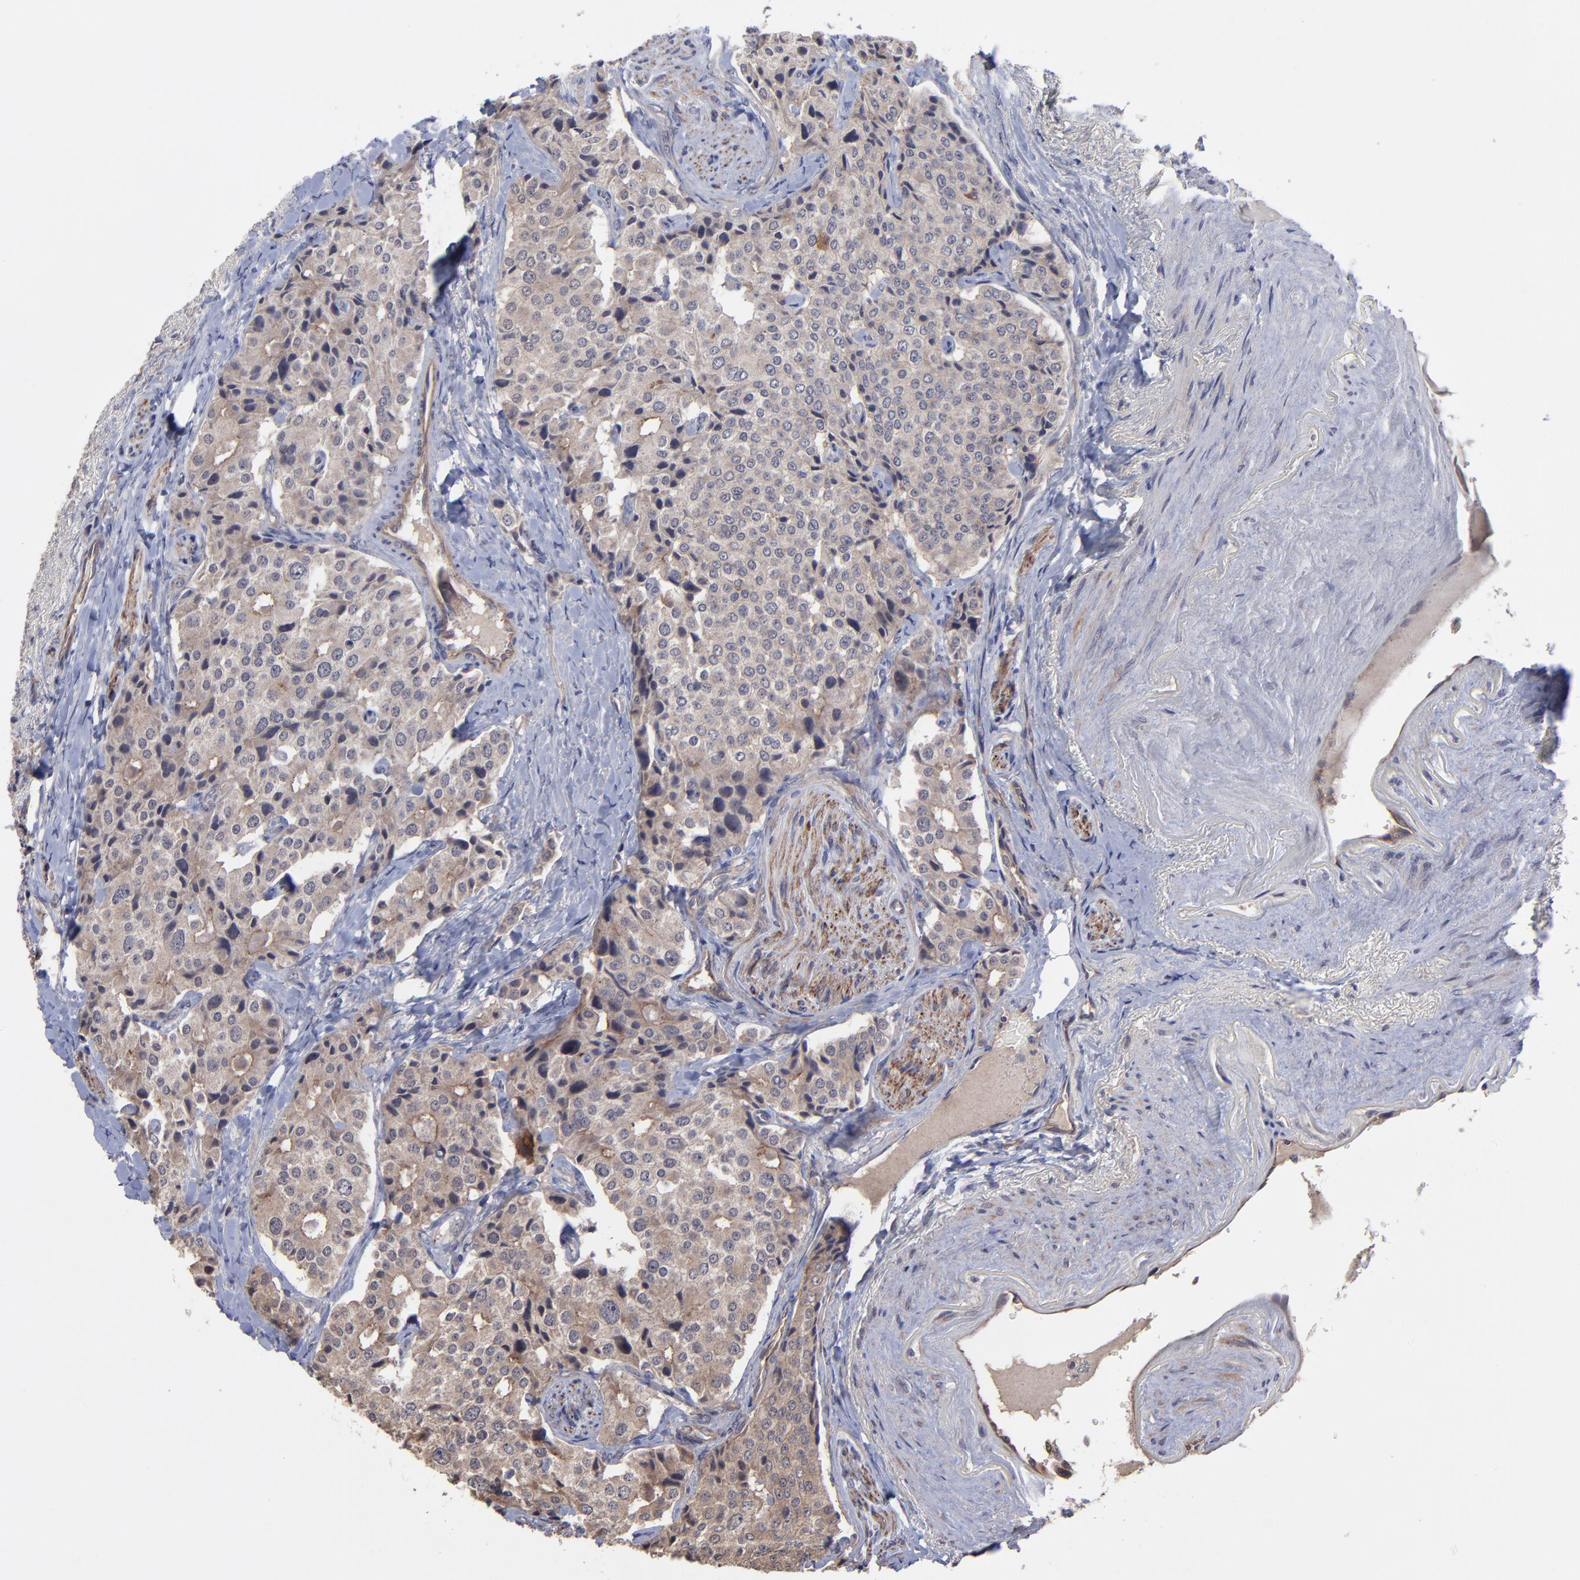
{"staining": {"intensity": "moderate", "quantity": ">75%", "location": "cytoplasmic/membranous"}, "tissue": "carcinoid", "cell_type": "Tumor cells", "image_type": "cancer", "snomed": [{"axis": "morphology", "description": "Carcinoid, malignant, NOS"}, {"axis": "topography", "description": "Colon"}], "caption": "A histopathology image showing moderate cytoplasmic/membranous staining in about >75% of tumor cells in malignant carcinoid, as visualized by brown immunohistochemical staining.", "gene": "ZNF780B", "patient": {"sex": "female", "age": 61}}